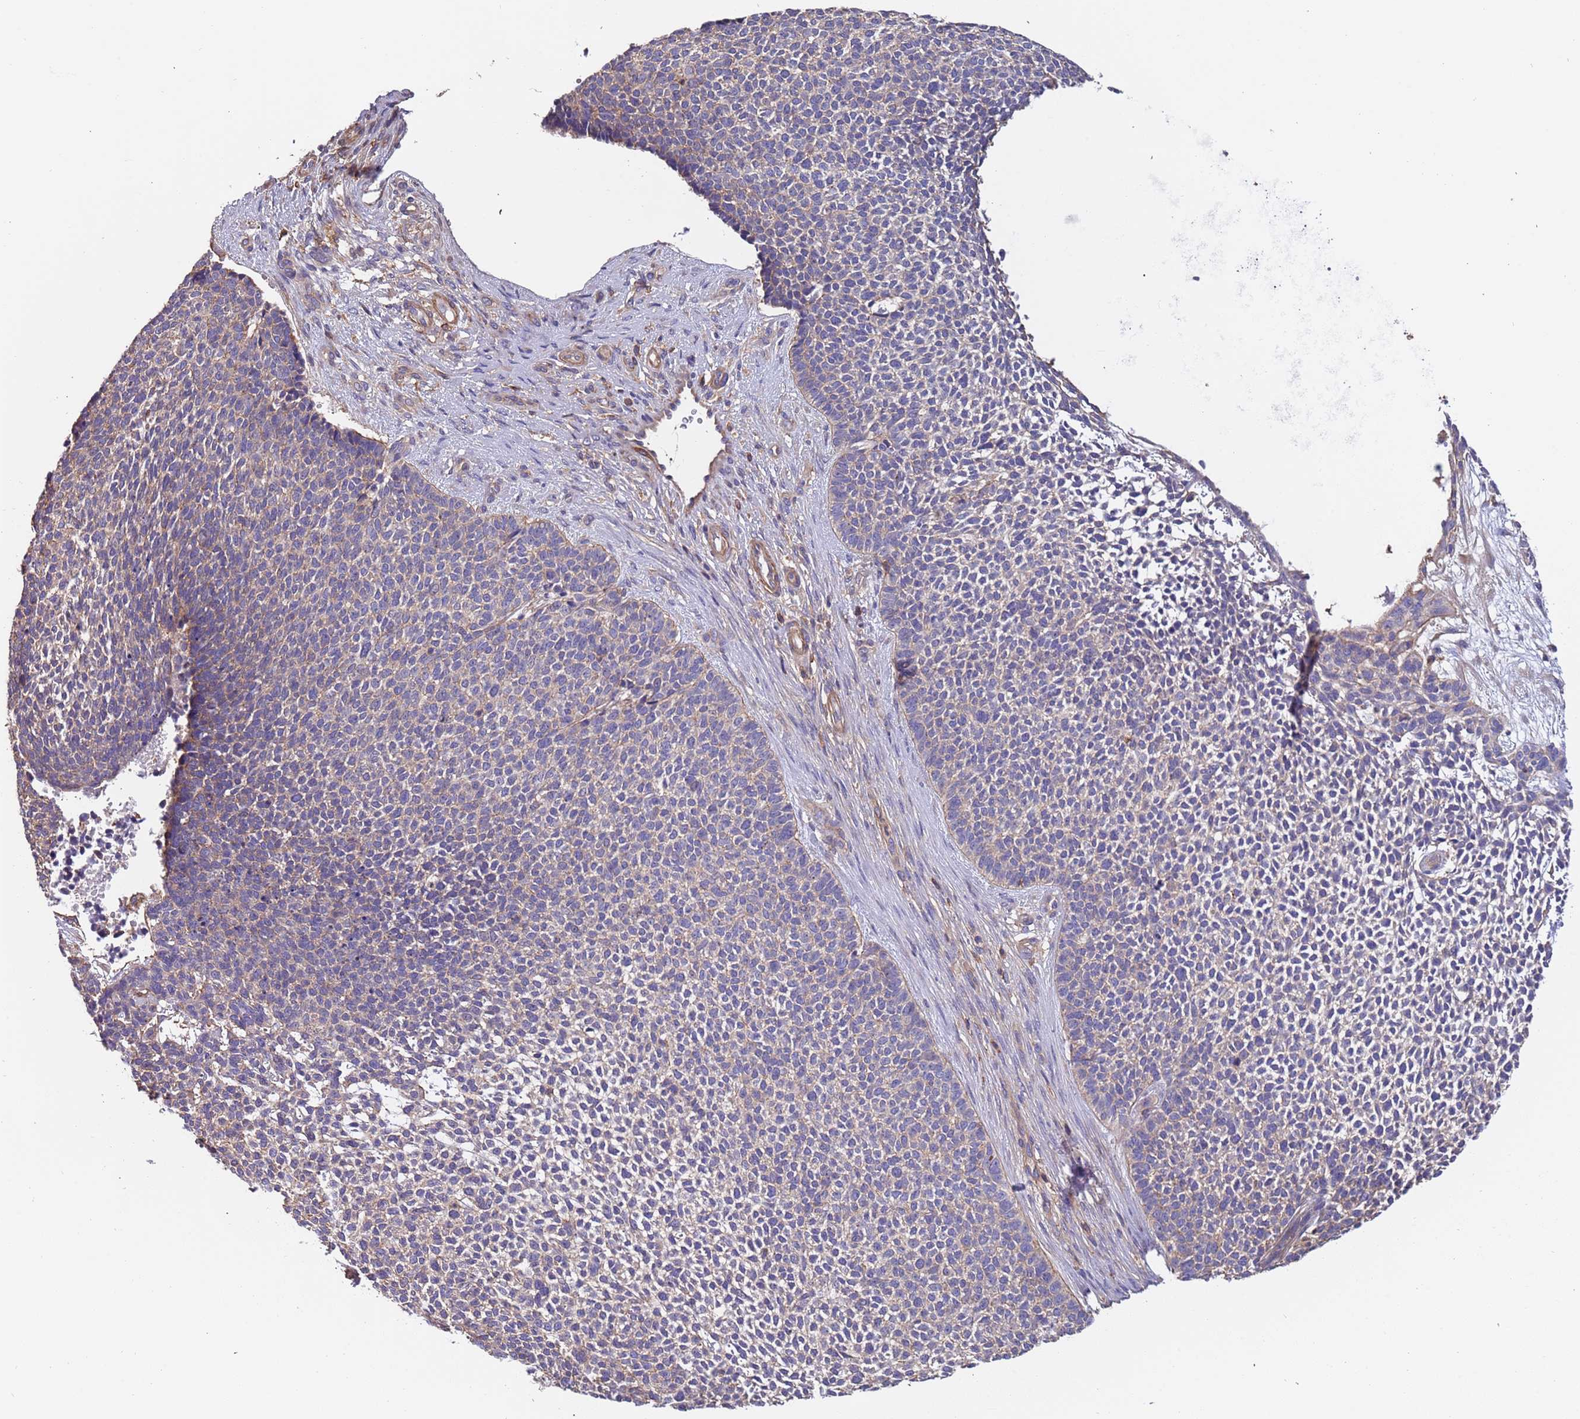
{"staining": {"intensity": "negative", "quantity": "none", "location": "none"}, "tissue": "skin cancer", "cell_type": "Tumor cells", "image_type": "cancer", "snomed": [{"axis": "morphology", "description": "Basal cell carcinoma"}, {"axis": "topography", "description": "Skin"}], "caption": "Immunohistochemistry image of neoplastic tissue: human skin cancer stained with DAB exhibits no significant protein expression in tumor cells.", "gene": "SYT4", "patient": {"sex": "female", "age": 84}}